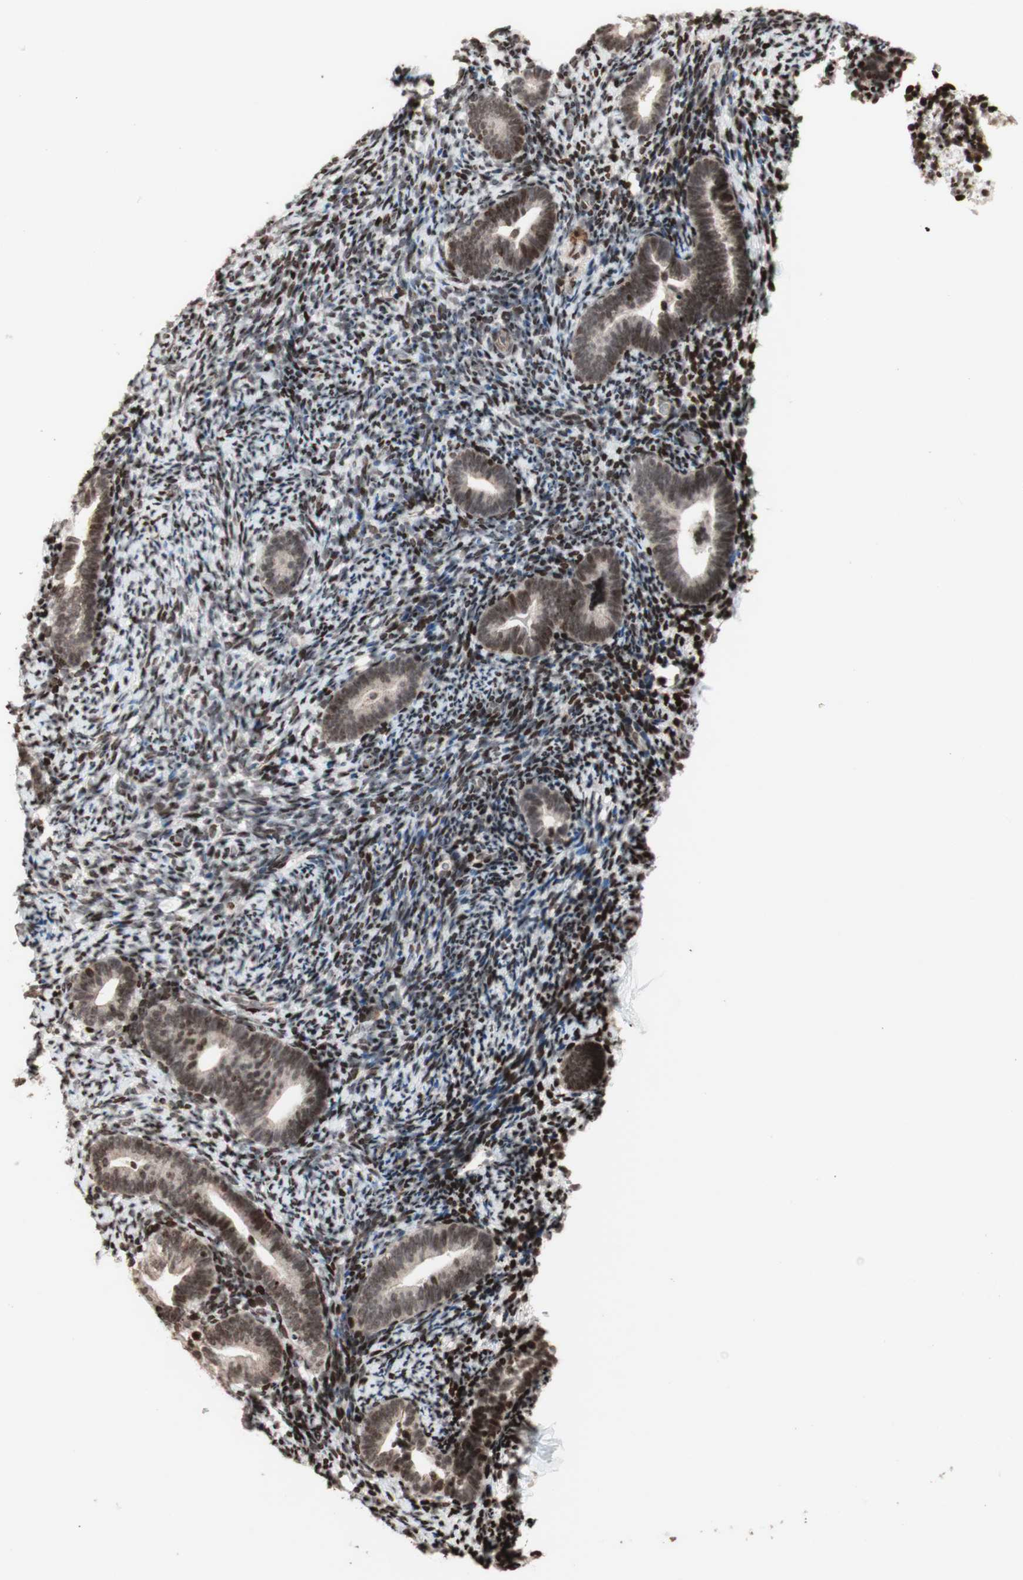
{"staining": {"intensity": "moderate", "quantity": "25%-75%", "location": "nuclear"}, "tissue": "endometrium", "cell_type": "Cells in endometrial stroma", "image_type": "normal", "snomed": [{"axis": "morphology", "description": "Normal tissue, NOS"}, {"axis": "topography", "description": "Endometrium"}], "caption": "Protein staining reveals moderate nuclear positivity in about 25%-75% of cells in endometrial stroma in benign endometrium.", "gene": "POLA1", "patient": {"sex": "female", "age": 51}}